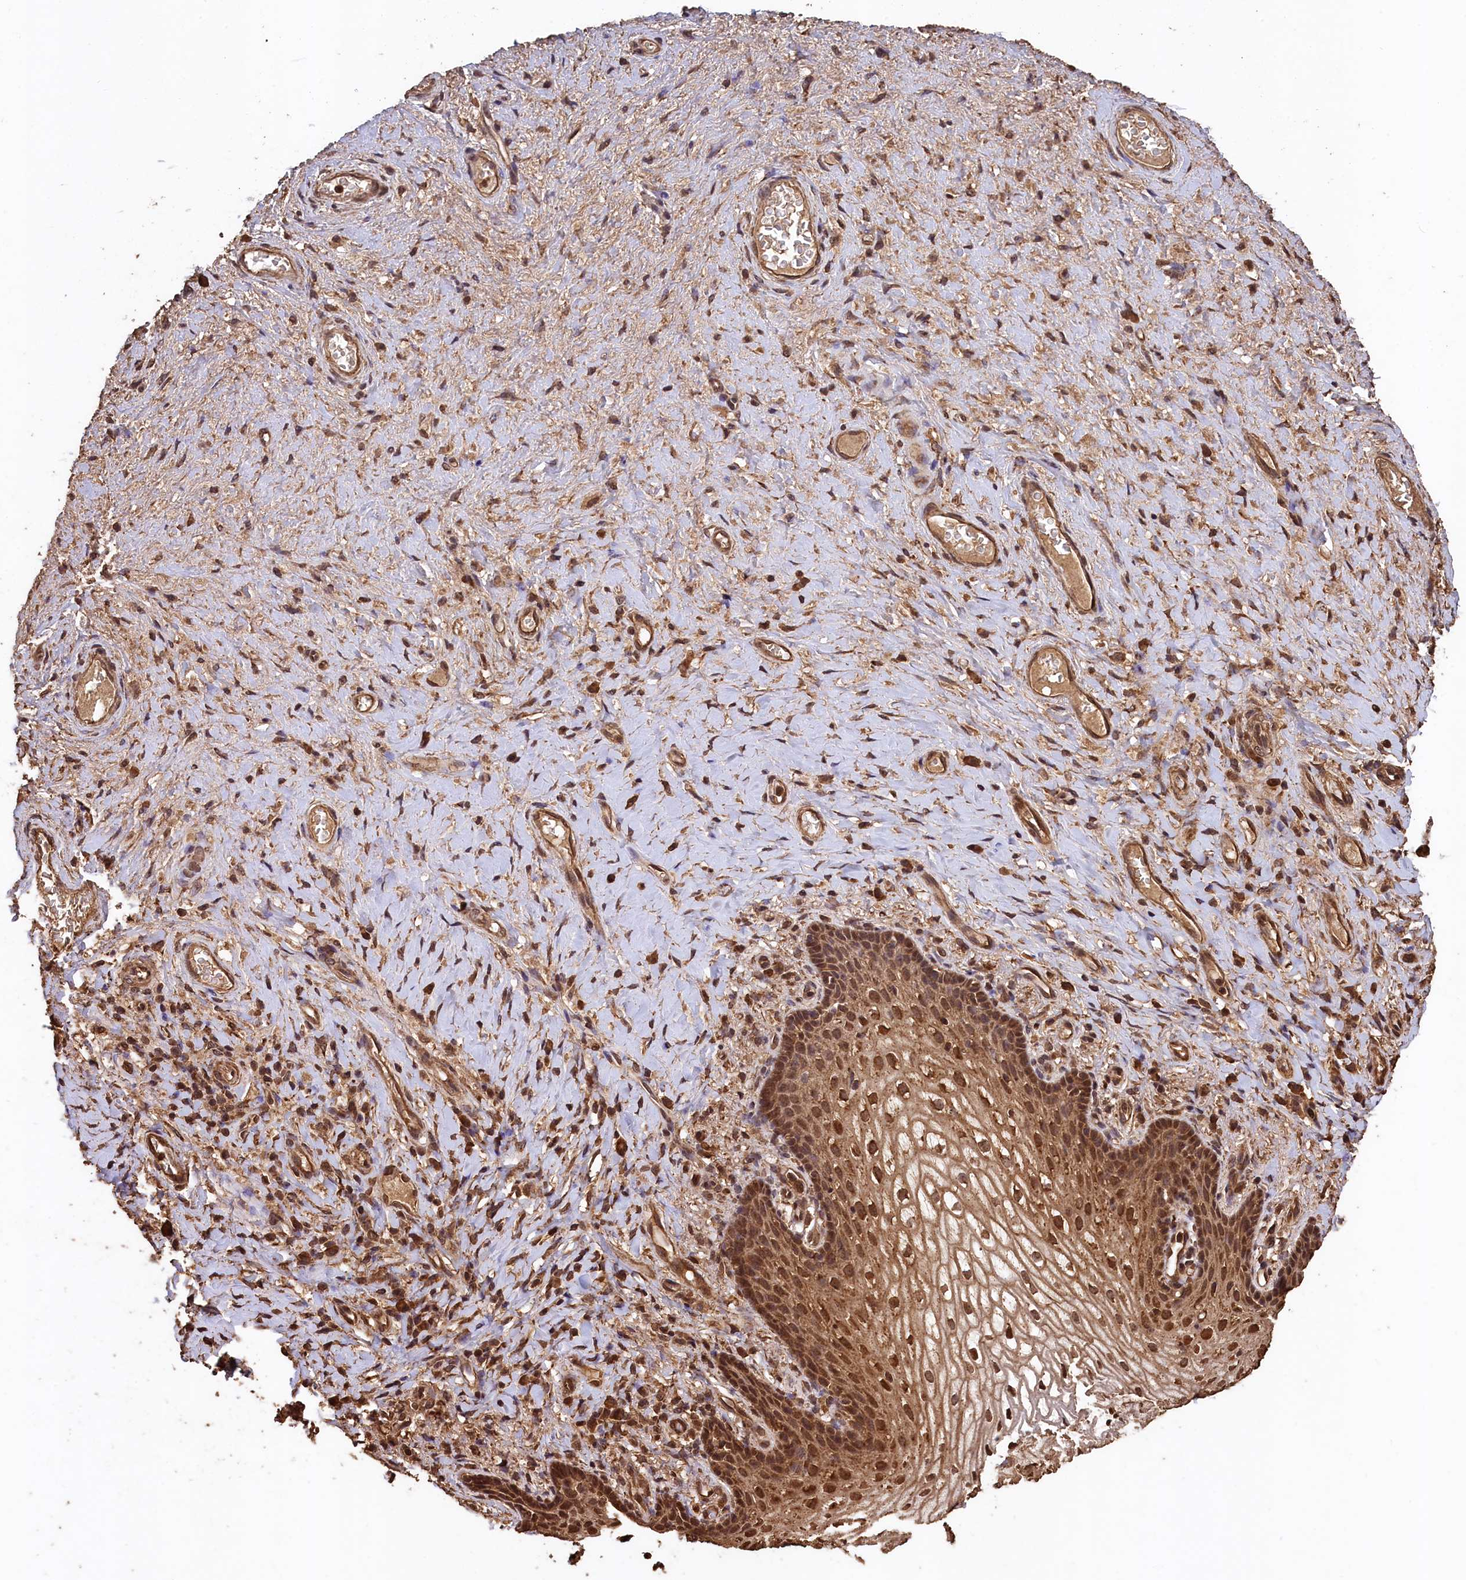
{"staining": {"intensity": "moderate", "quantity": ">75%", "location": "cytoplasmic/membranous,nuclear"}, "tissue": "vagina", "cell_type": "Squamous epithelial cells", "image_type": "normal", "snomed": [{"axis": "morphology", "description": "Normal tissue, NOS"}, {"axis": "topography", "description": "Vagina"}], "caption": "Protein analysis of unremarkable vagina exhibits moderate cytoplasmic/membranous,nuclear expression in about >75% of squamous epithelial cells. Ihc stains the protein in brown and the nuclei are stained blue.", "gene": "CEP57L1", "patient": {"sex": "female", "age": 60}}